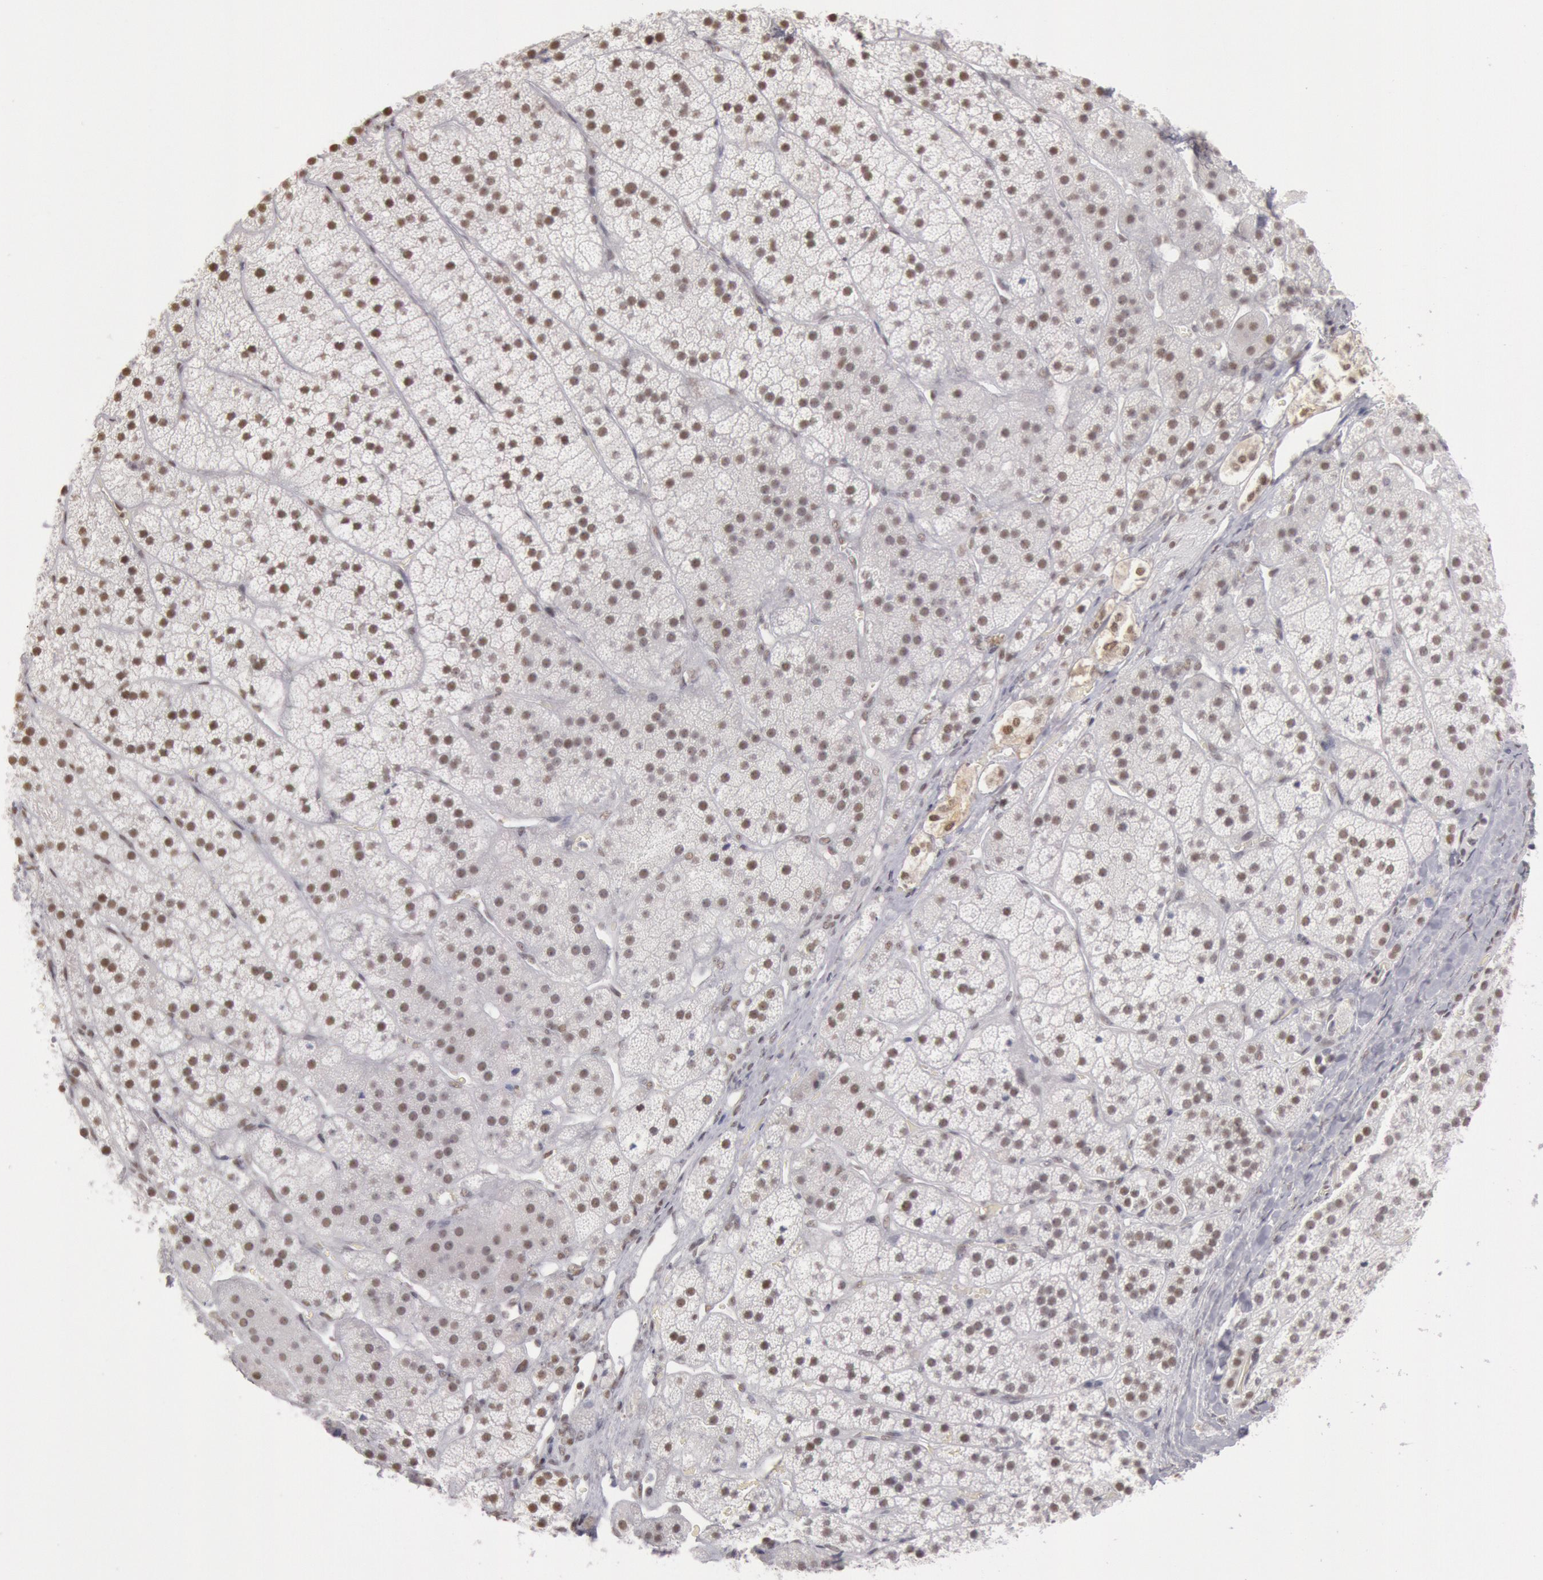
{"staining": {"intensity": "weak", "quantity": ">75%", "location": "nuclear"}, "tissue": "adrenal gland", "cell_type": "Glandular cells", "image_type": "normal", "snomed": [{"axis": "morphology", "description": "Normal tissue, NOS"}, {"axis": "topography", "description": "Adrenal gland"}], "caption": "A histopathology image showing weak nuclear positivity in about >75% of glandular cells in normal adrenal gland, as visualized by brown immunohistochemical staining.", "gene": "ESS2", "patient": {"sex": "female", "age": 44}}